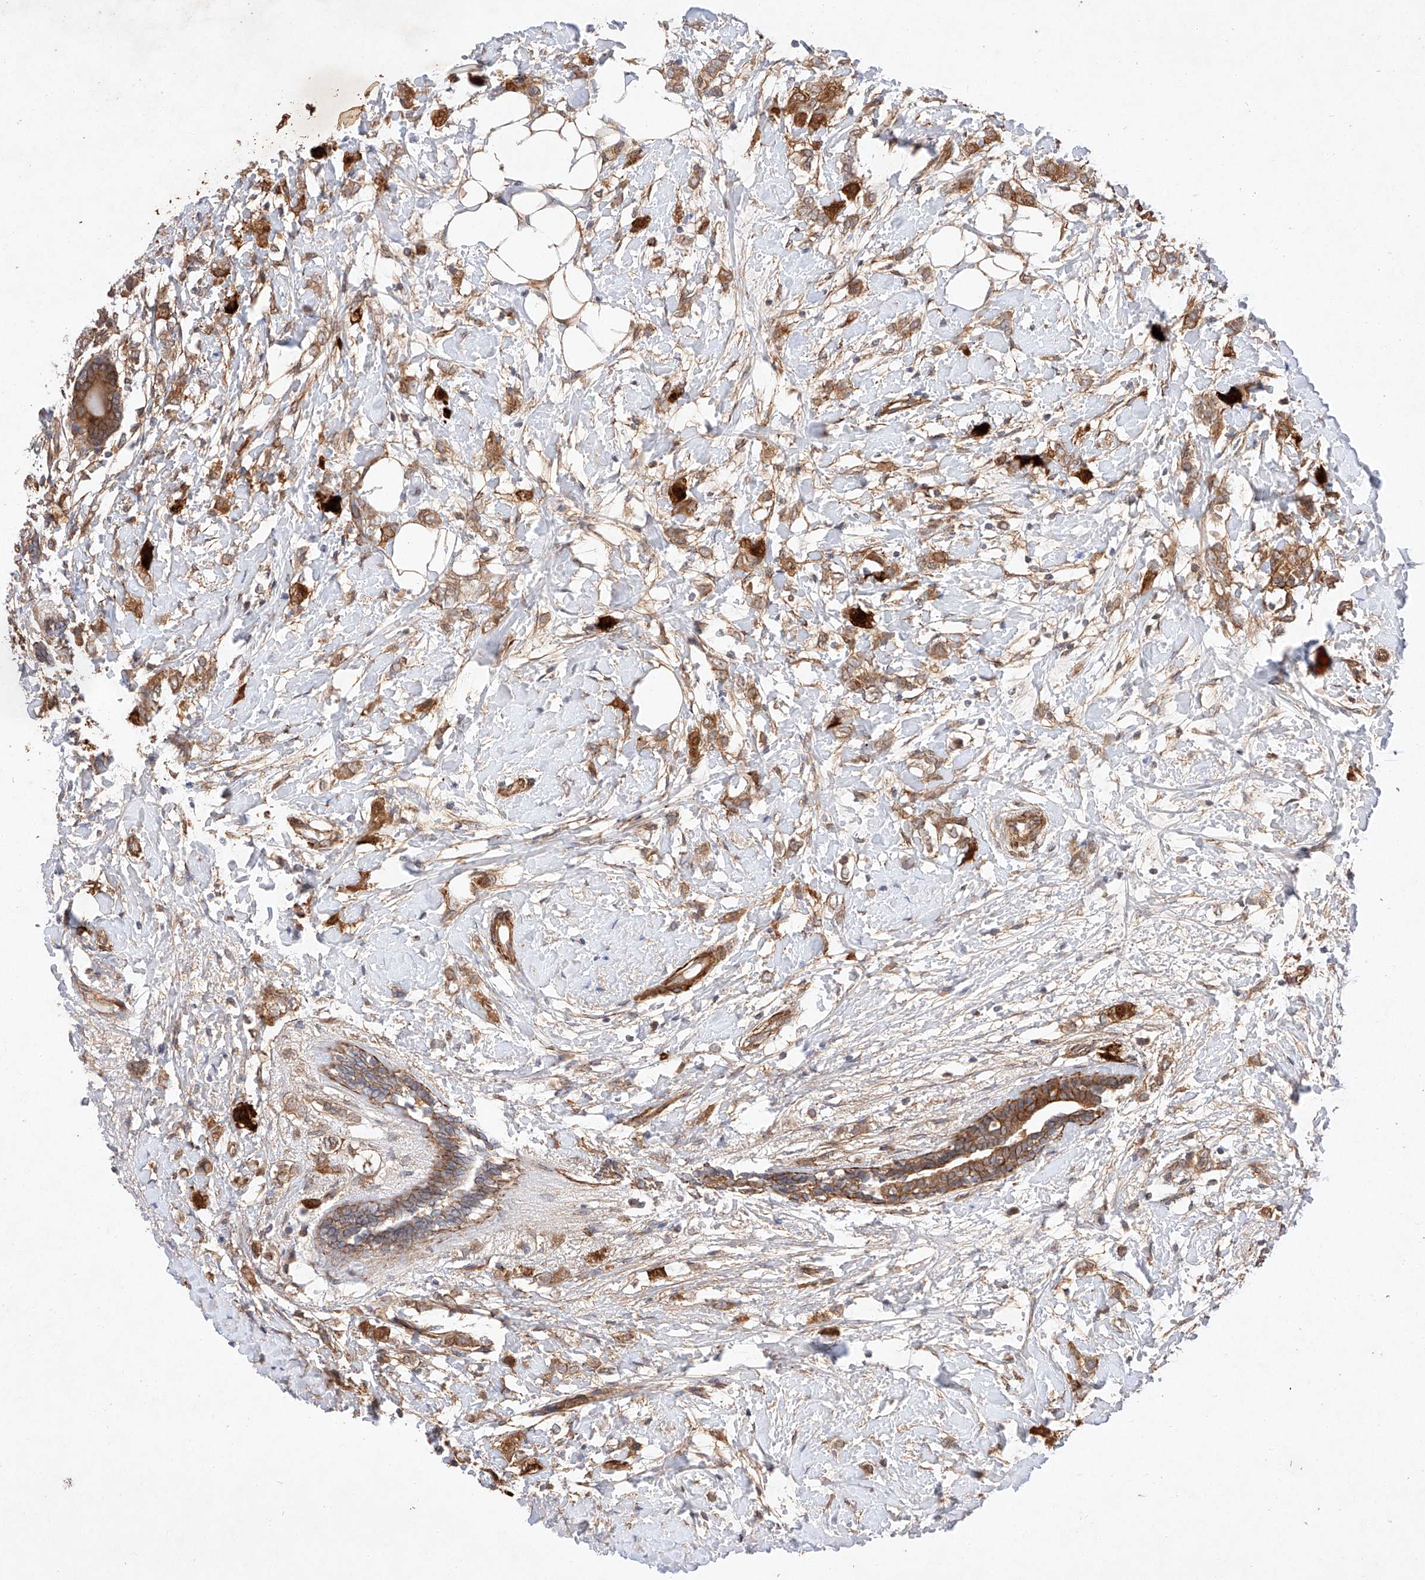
{"staining": {"intensity": "moderate", "quantity": ">75%", "location": "cytoplasmic/membranous"}, "tissue": "breast cancer", "cell_type": "Tumor cells", "image_type": "cancer", "snomed": [{"axis": "morphology", "description": "Normal tissue, NOS"}, {"axis": "morphology", "description": "Lobular carcinoma"}, {"axis": "topography", "description": "Breast"}], "caption": "Immunohistochemistry (IHC) of human breast cancer demonstrates medium levels of moderate cytoplasmic/membranous expression in approximately >75% of tumor cells.", "gene": "RAB23", "patient": {"sex": "female", "age": 47}}